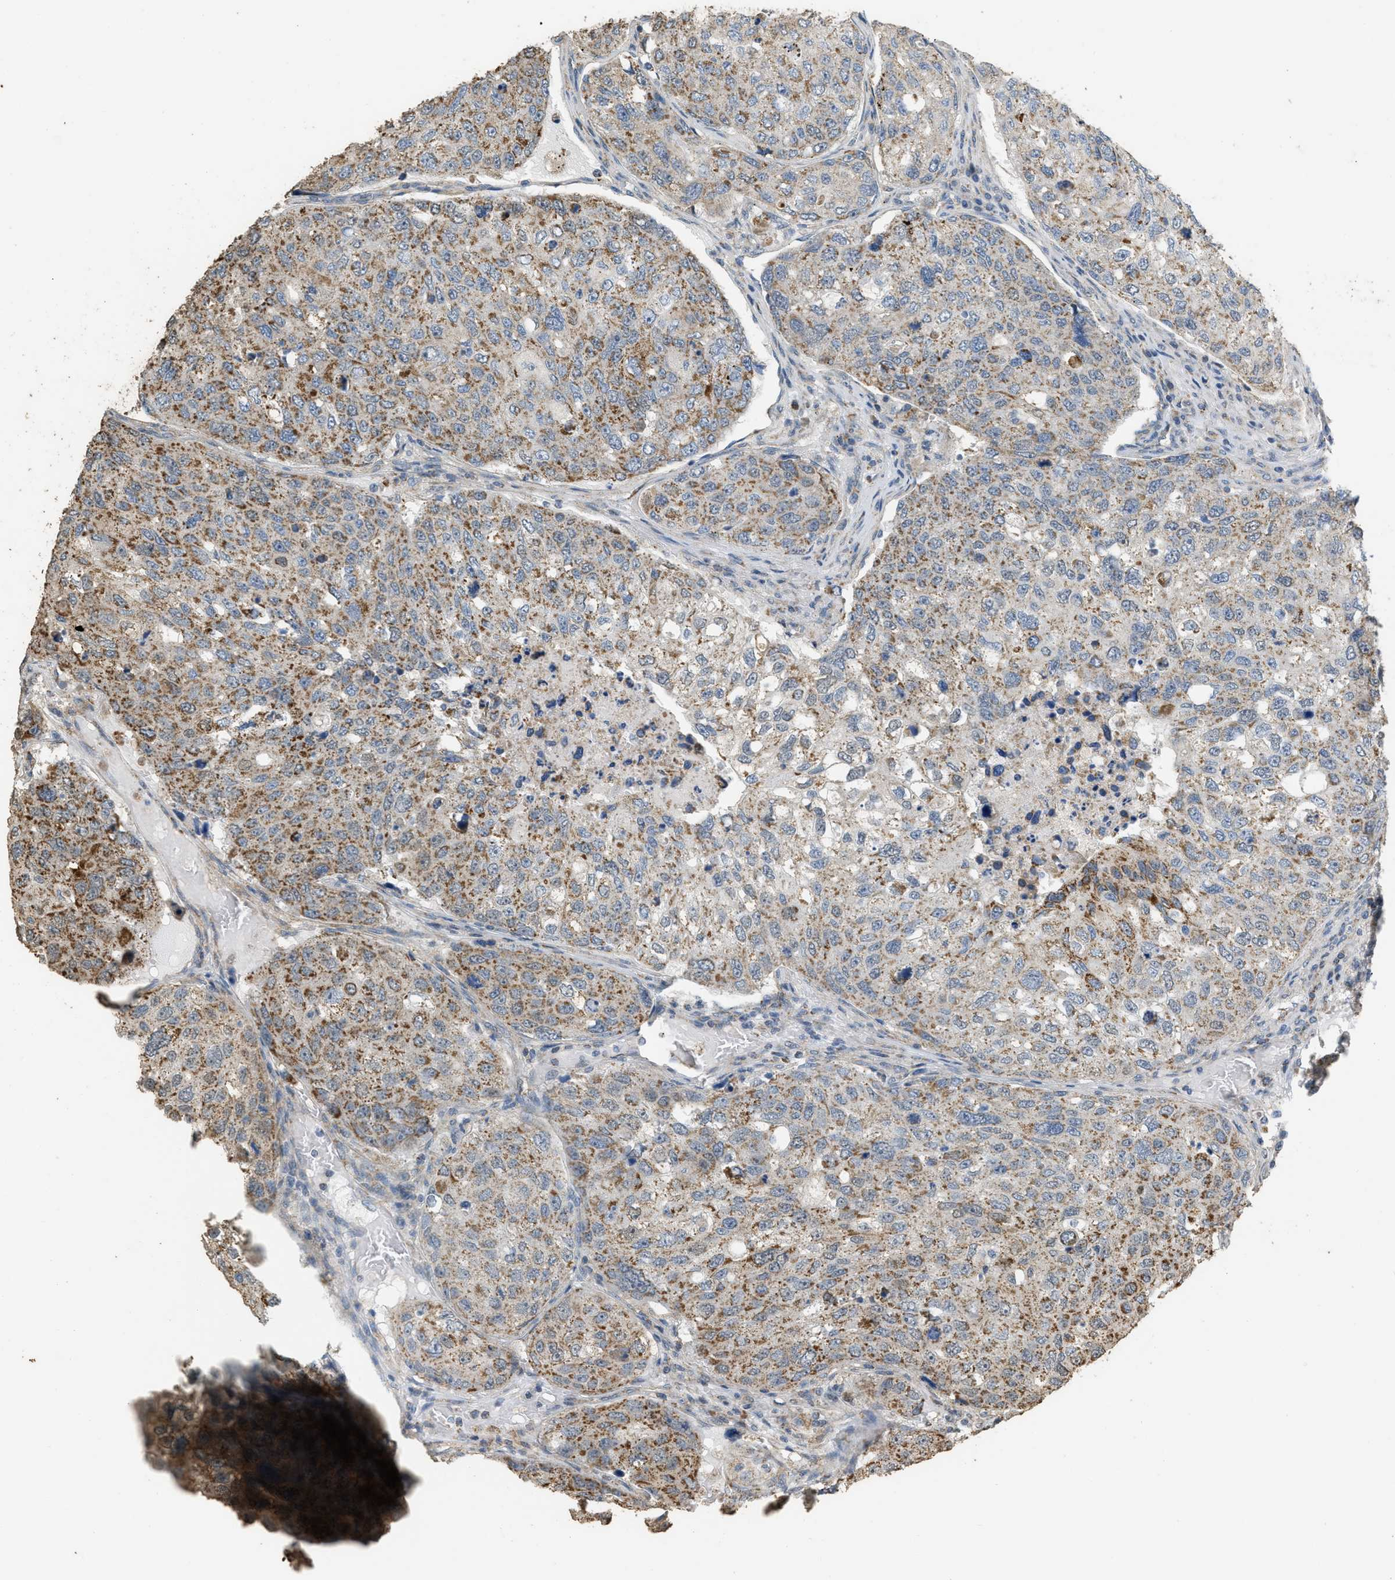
{"staining": {"intensity": "moderate", "quantity": ">75%", "location": "cytoplasmic/membranous"}, "tissue": "urothelial cancer", "cell_type": "Tumor cells", "image_type": "cancer", "snomed": [{"axis": "morphology", "description": "Urothelial carcinoma, High grade"}, {"axis": "topography", "description": "Lymph node"}, {"axis": "topography", "description": "Urinary bladder"}], "caption": "Immunohistochemistry micrograph of urothelial cancer stained for a protein (brown), which reveals medium levels of moderate cytoplasmic/membranous expression in about >75% of tumor cells.", "gene": "KCNA4", "patient": {"sex": "male", "age": 51}}